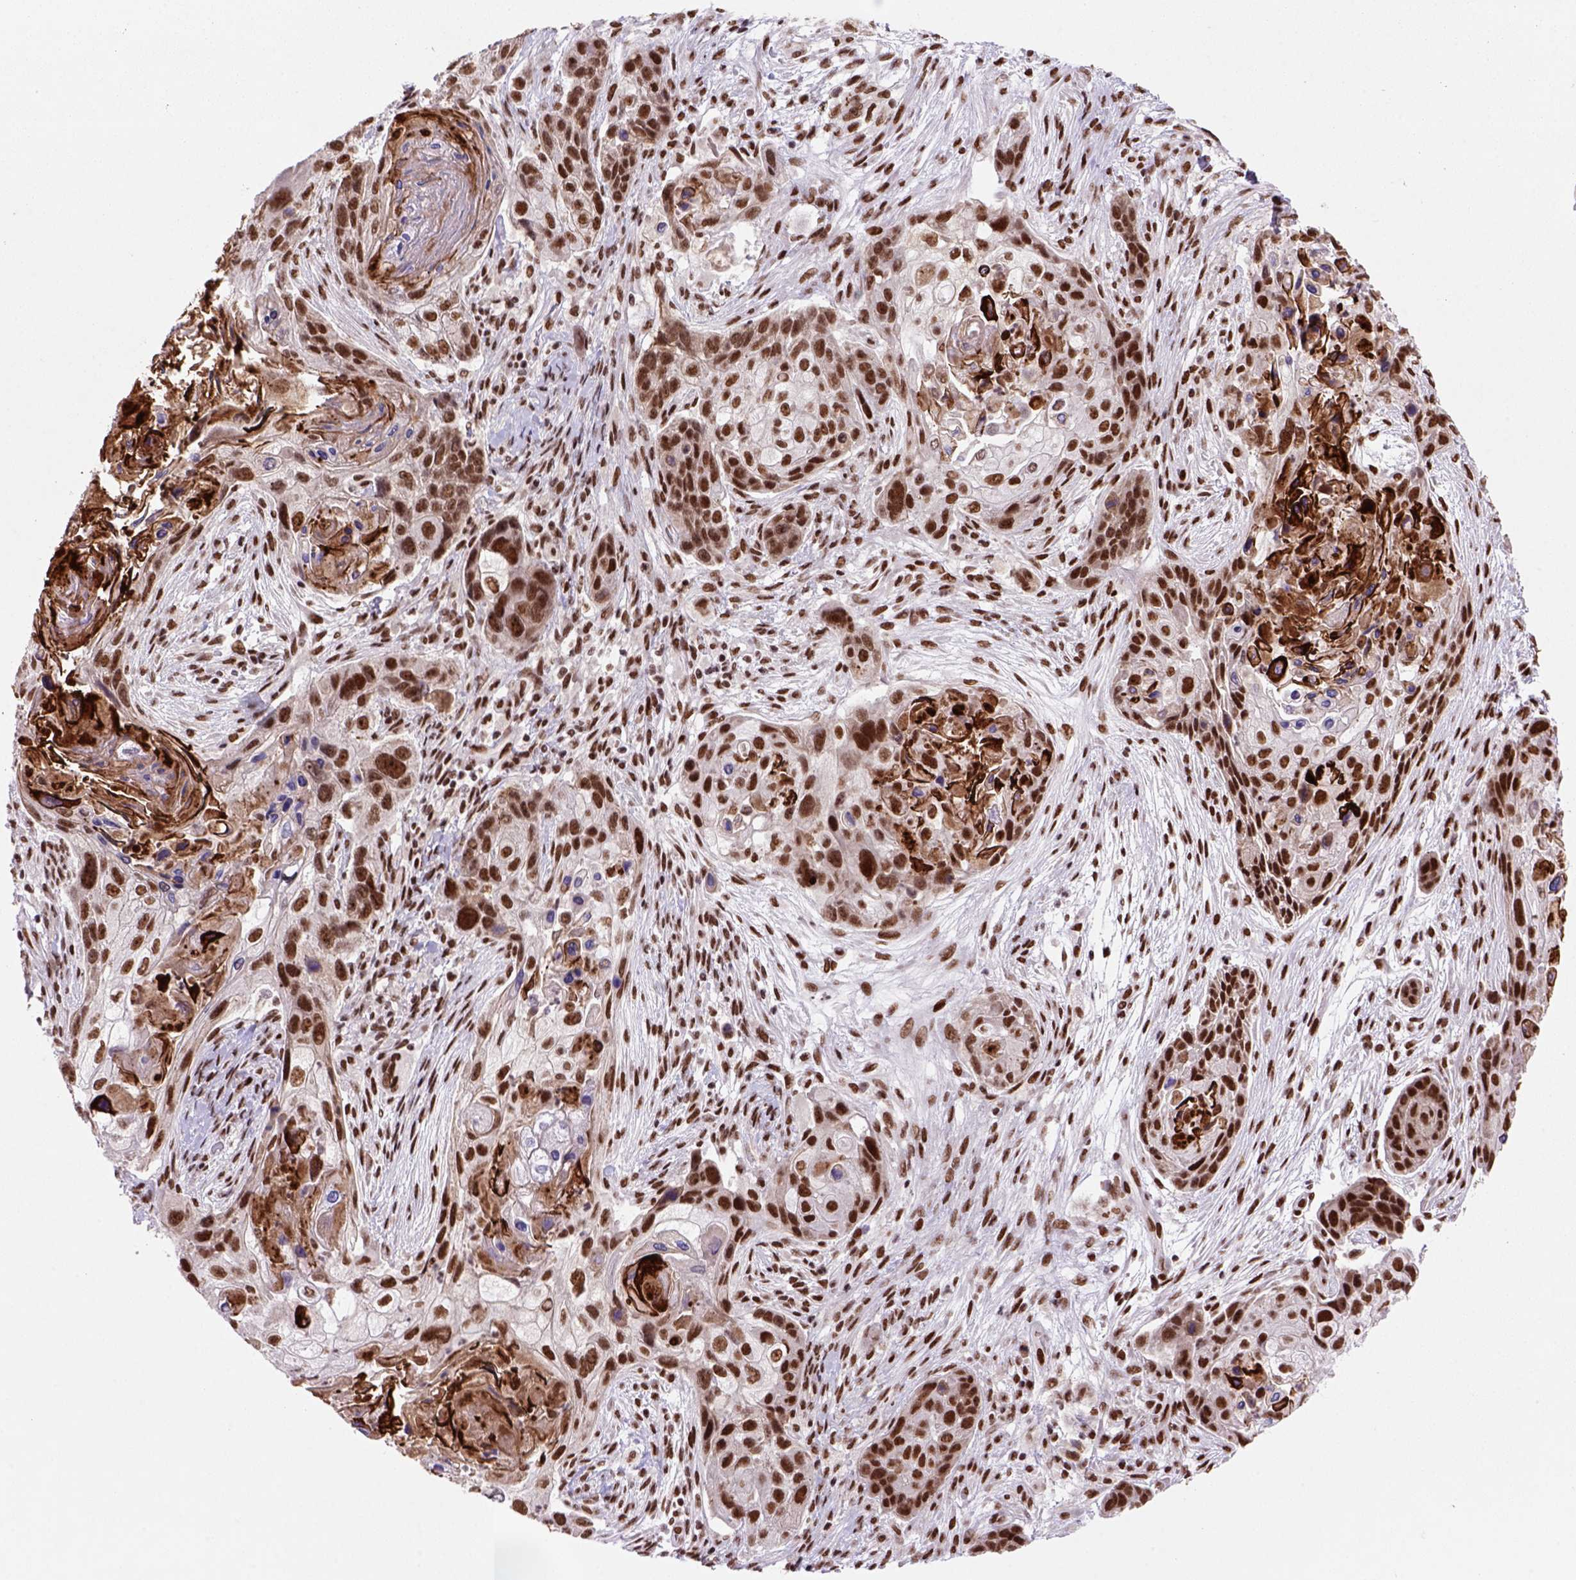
{"staining": {"intensity": "strong", "quantity": ">75%", "location": "nuclear"}, "tissue": "lung cancer", "cell_type": "Tumor cells", "image_type": "cancer", "snomed": [{"axis": "morphology", "description": "Squamous cell carcinoma, NOS"}, {"axis": "topography", "description": "Lung"}], "caption": "Protein staining of squamous cell carcinoma (lung) tissue reveals strong nuclear expression in approximately >75% of tumor cells.", "gene": "NSMCE2", "patient": {"sex": "male", "age": 69}}